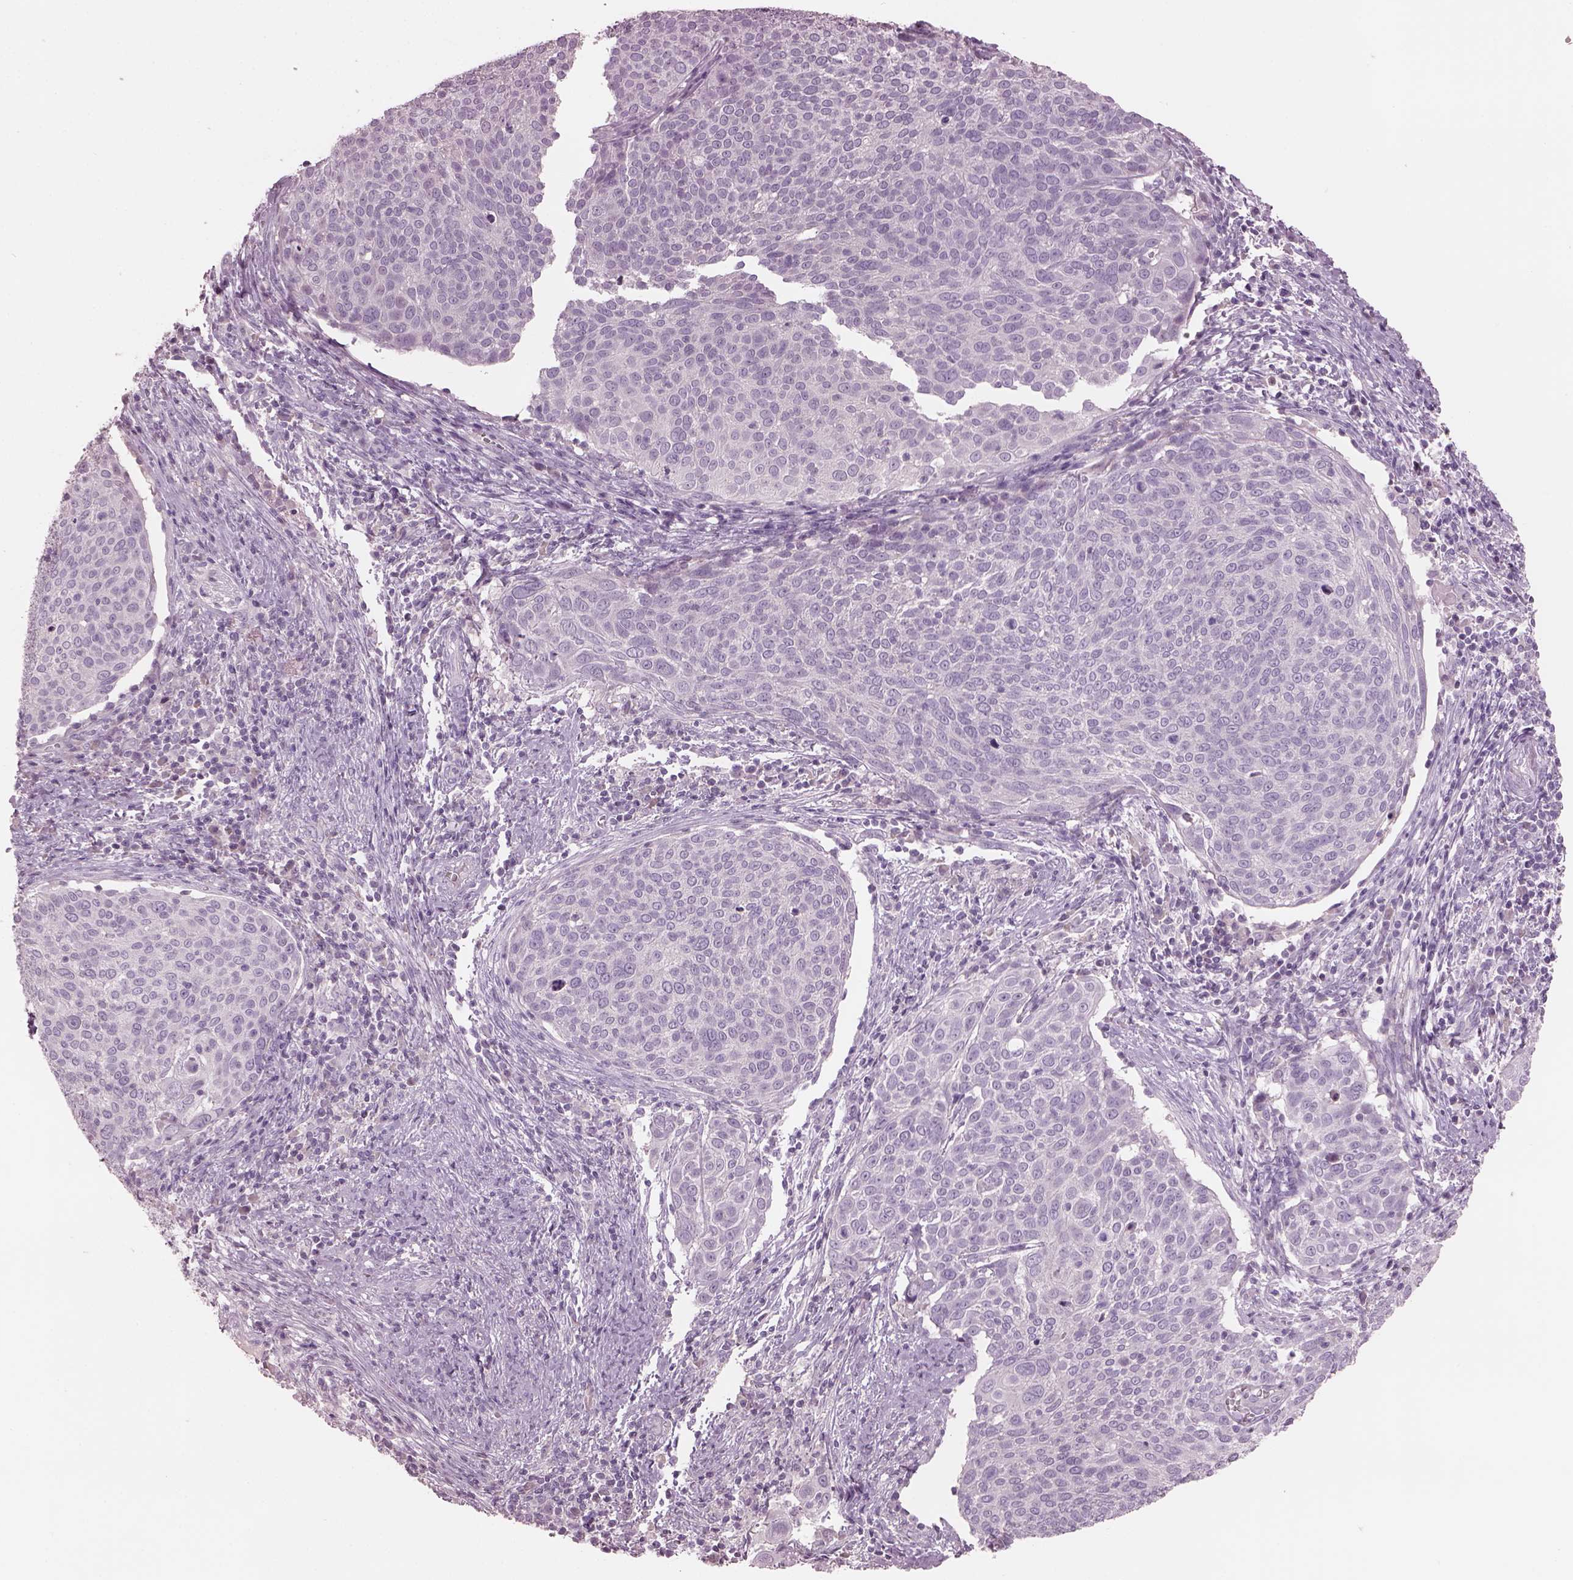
{"staining": {"intensity": "negative", "quantity": "none", "location": "none"}, "tissue": "cervical cancer", "cell_type": "Tumor cells", "image_type": "cancer", "snomed": [{"axis": "morphology", "description": "Squamous cell carcinoma, NOS"}, {"axis": "topography", "description": "Cervix"}], "caption": "Tumor cells are negative for brown protein staining in squamous cell carcinoma (cervical).", "gene": "PACRG", "patient": {"sex": "female", "age": 39}}